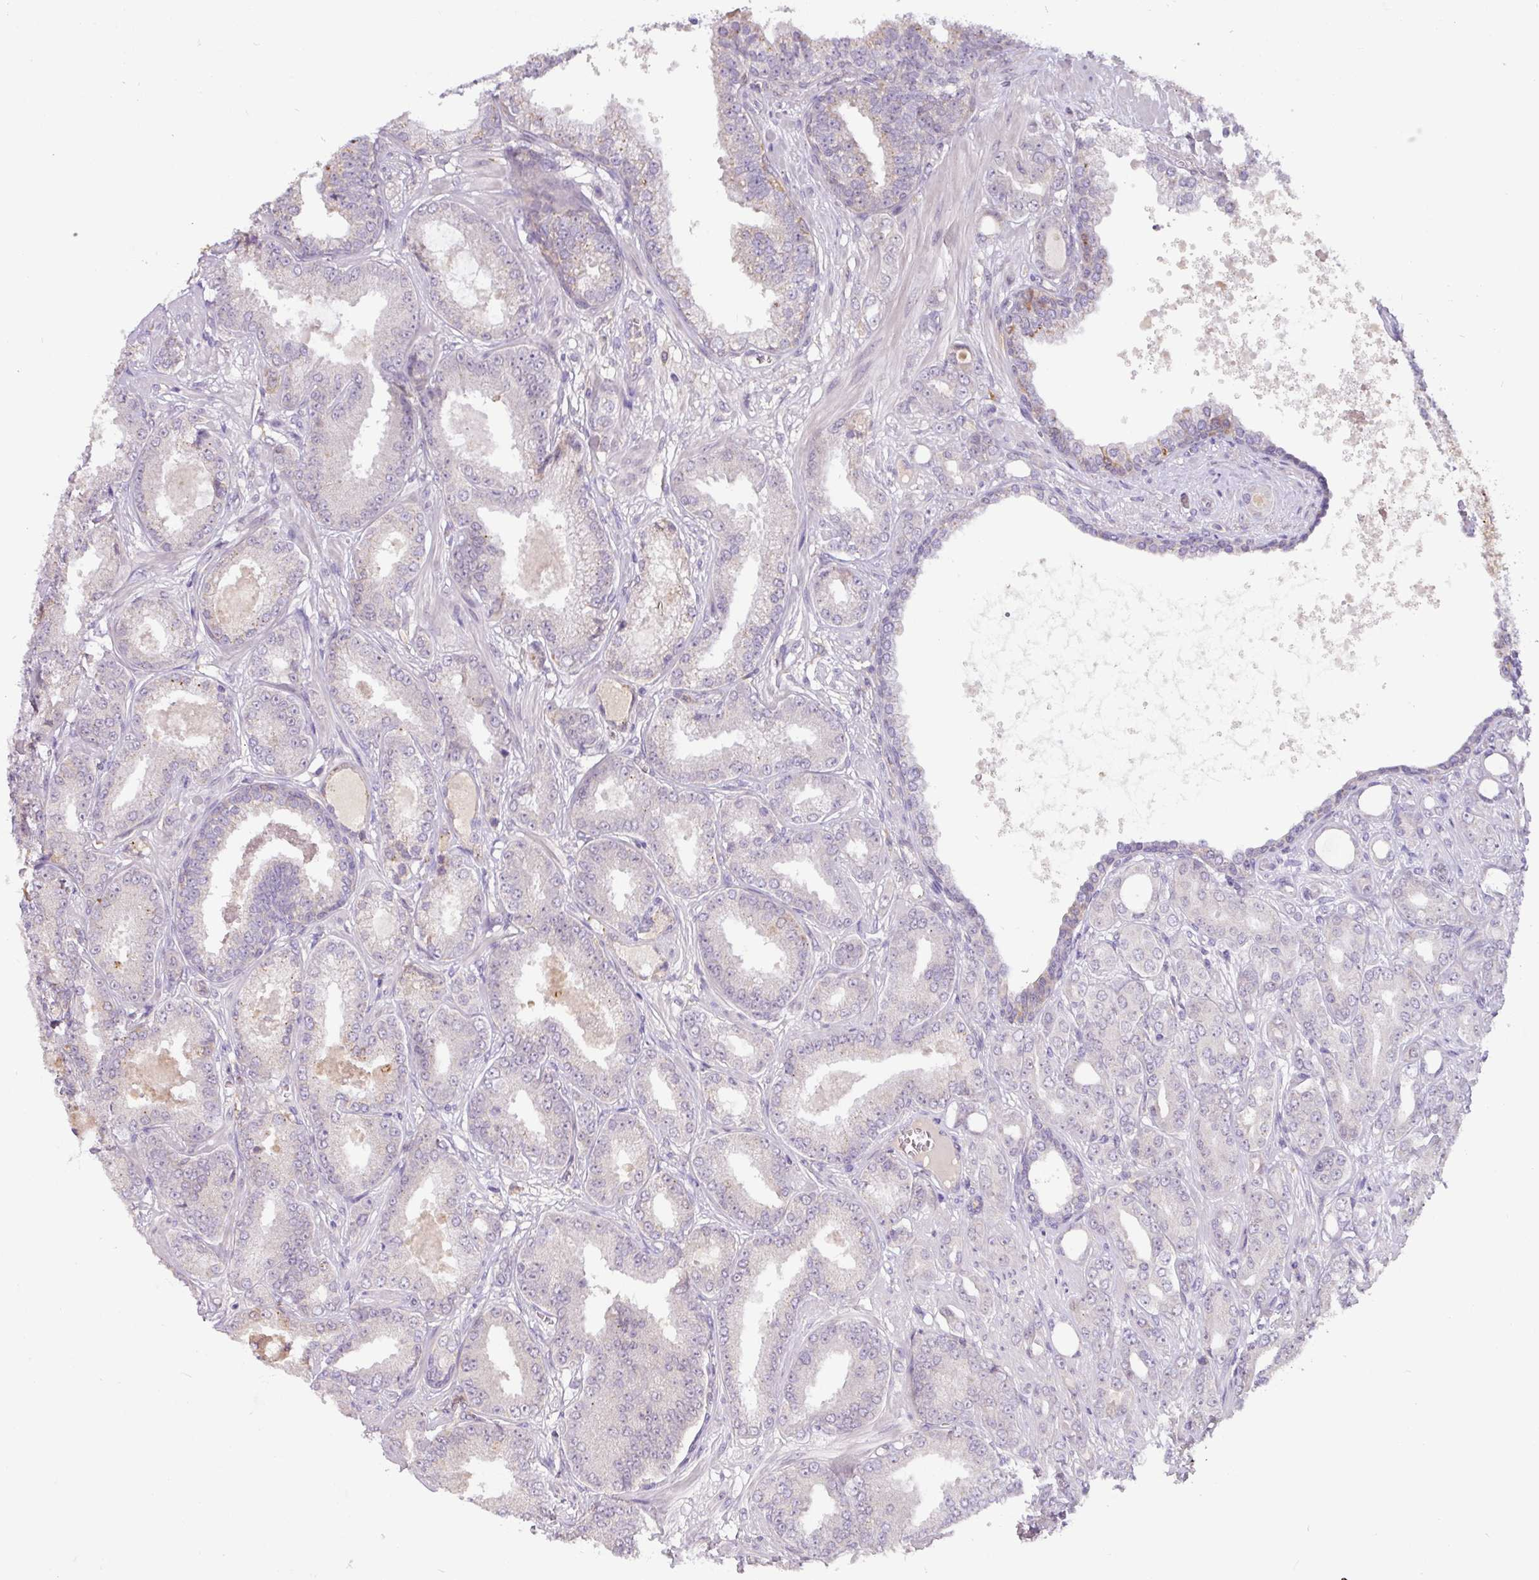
{"staining": {"intensity": "negative", "quantity": "none", "location": "none"}, "tissue": "prostate cancer", "cell_type": "Tumor cells", "image_type": "cancer", "snomed": [{"axis": "morphology", "description": "Adenocarcinoma, High grade"}, {"axis": "topography", "description": "Prostate"}], "caption": "A micrograph of prostate adenocarcinoma (high-grade) stained for a protein exhibits no brown staining in tumor cells.", "gene": "GCNT7", "patient": {"sex": "male", "age": 71}}